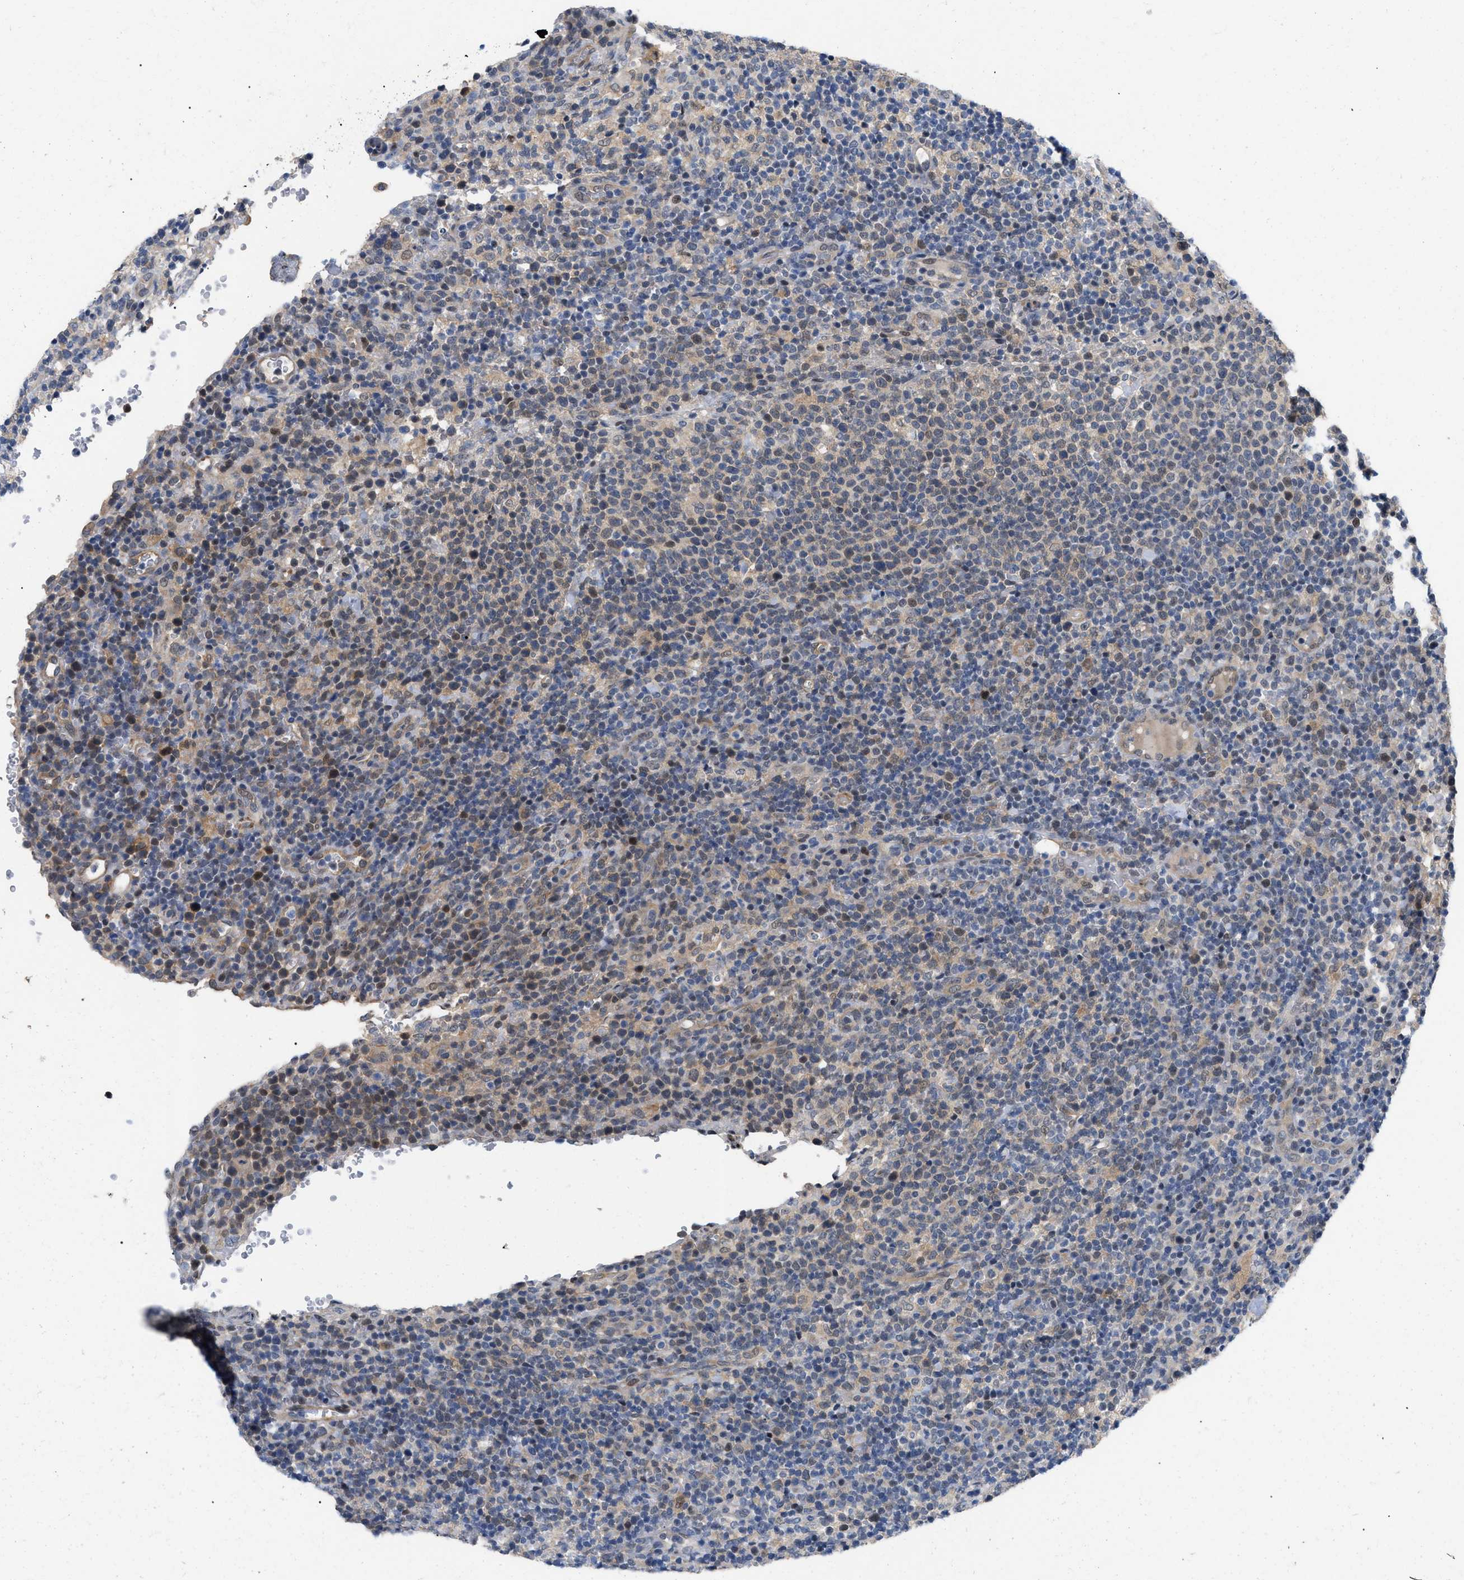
{"staining": {"intensity": "weak", "quantity": "25%-75%", "location": "cytoplasmic/membranous,nuclear"}, "tissue": "lymphoma", "cell_type": "Tumor cells", "image_type": "cancer", "snomed": [{"axis": "morphology", "description": "Malignant lymphoma, non-Hodgkin's type, High grade"}, {"axis": "topography", "description": "Lymph node"}], "caption": "IHC (DAB (3,3'-diaminobenzidine)) staining of lymphoma reveals weak cytoplasmic/membranous and nuclear protein staining in approximately 25%-75% of tumor cells.", "gene": "GARRE1", "patient": {"sex": "male", "age": 61}}